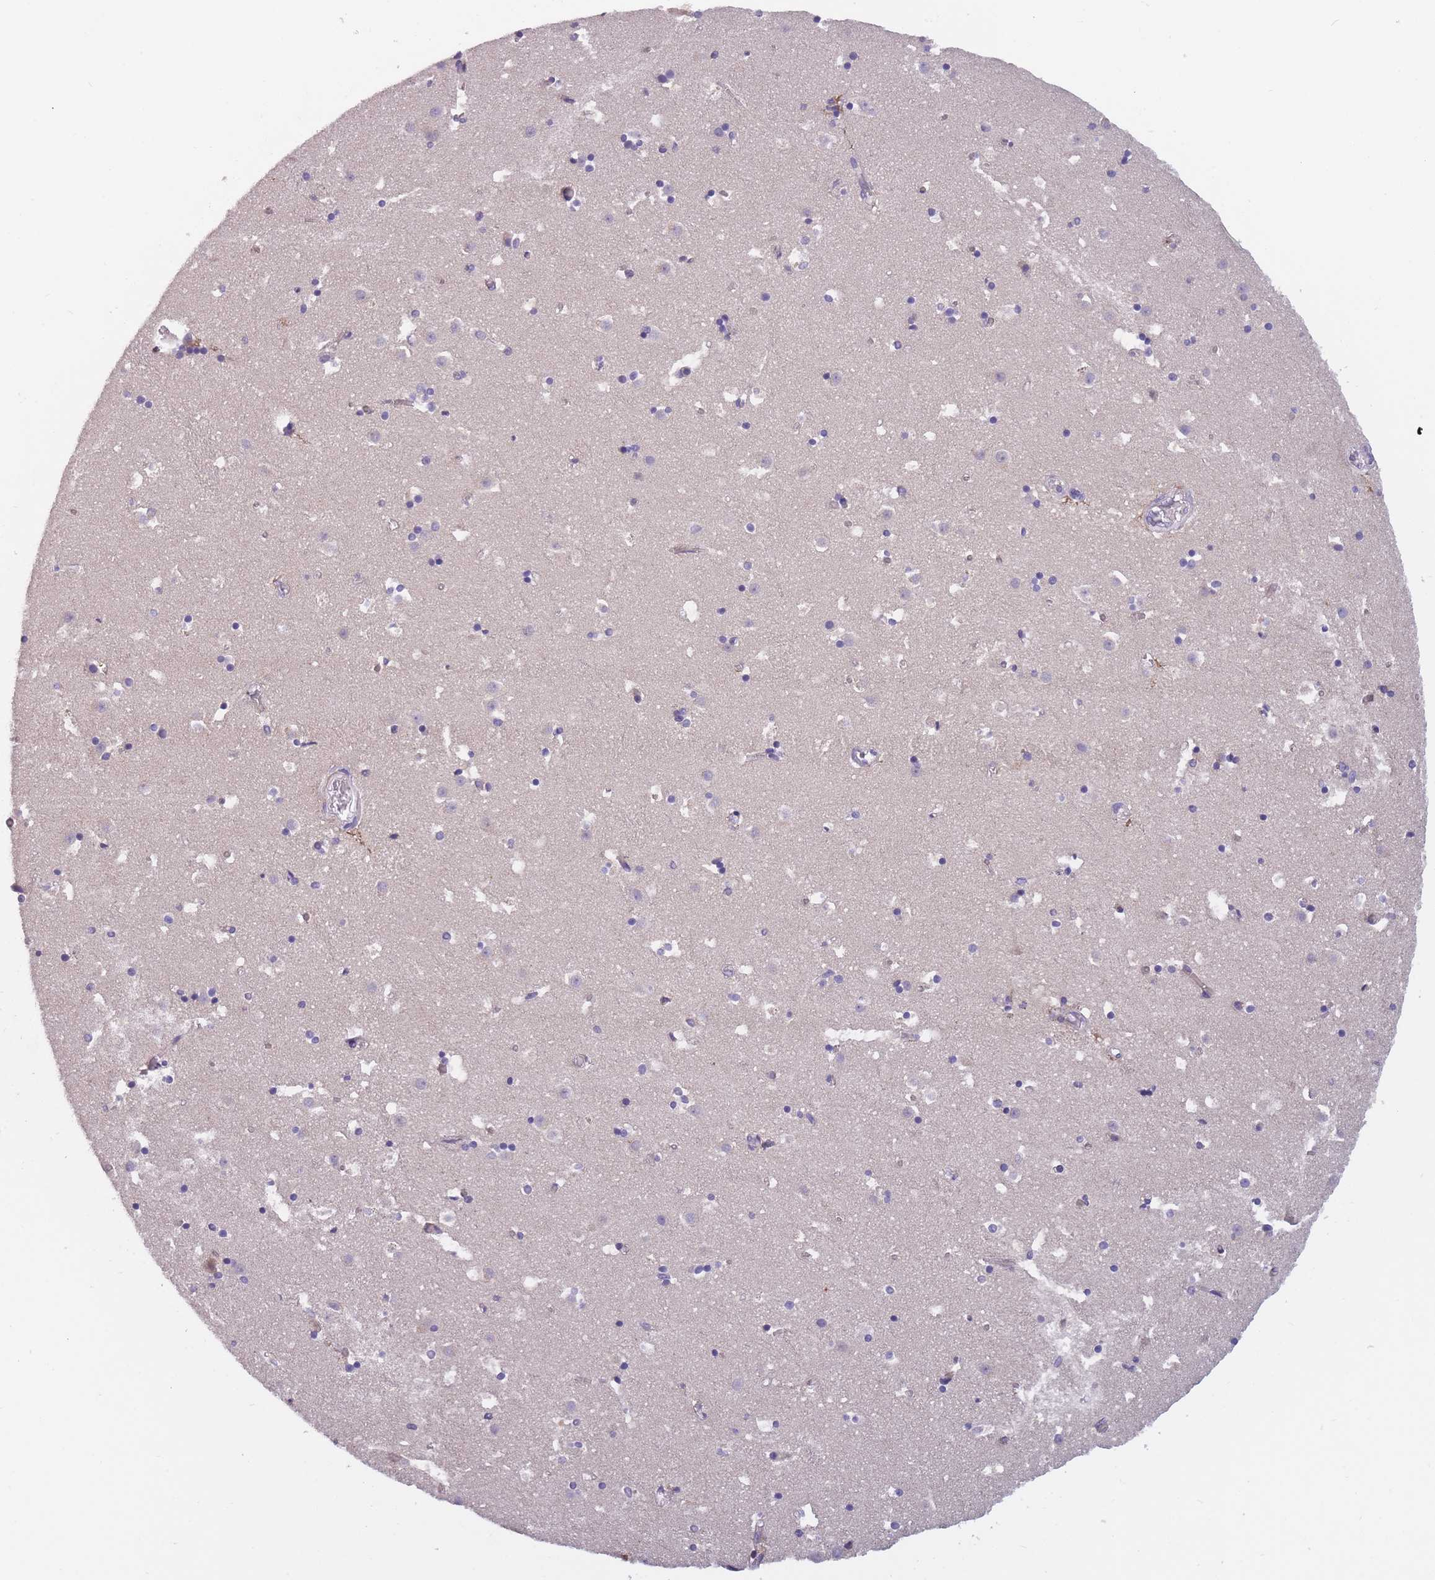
{"staining": {"intensity": "negative", "quantity": "none", "location": "none"}, "tissue": "caudate", "cell_type": "Glial cells", "image_type": "normal", "snomed": [{"axis": "morphology", "description": "Normal tissue, NOS"}, {"axis": "topography", "description": "Lateral ventricle wall"}], "caption": "The immunohistochemistry photomicrograph has no significant staining in glial cells of caudate.", "gene": "FAM83F", "patient": {"sex": "male", "age": 25}}